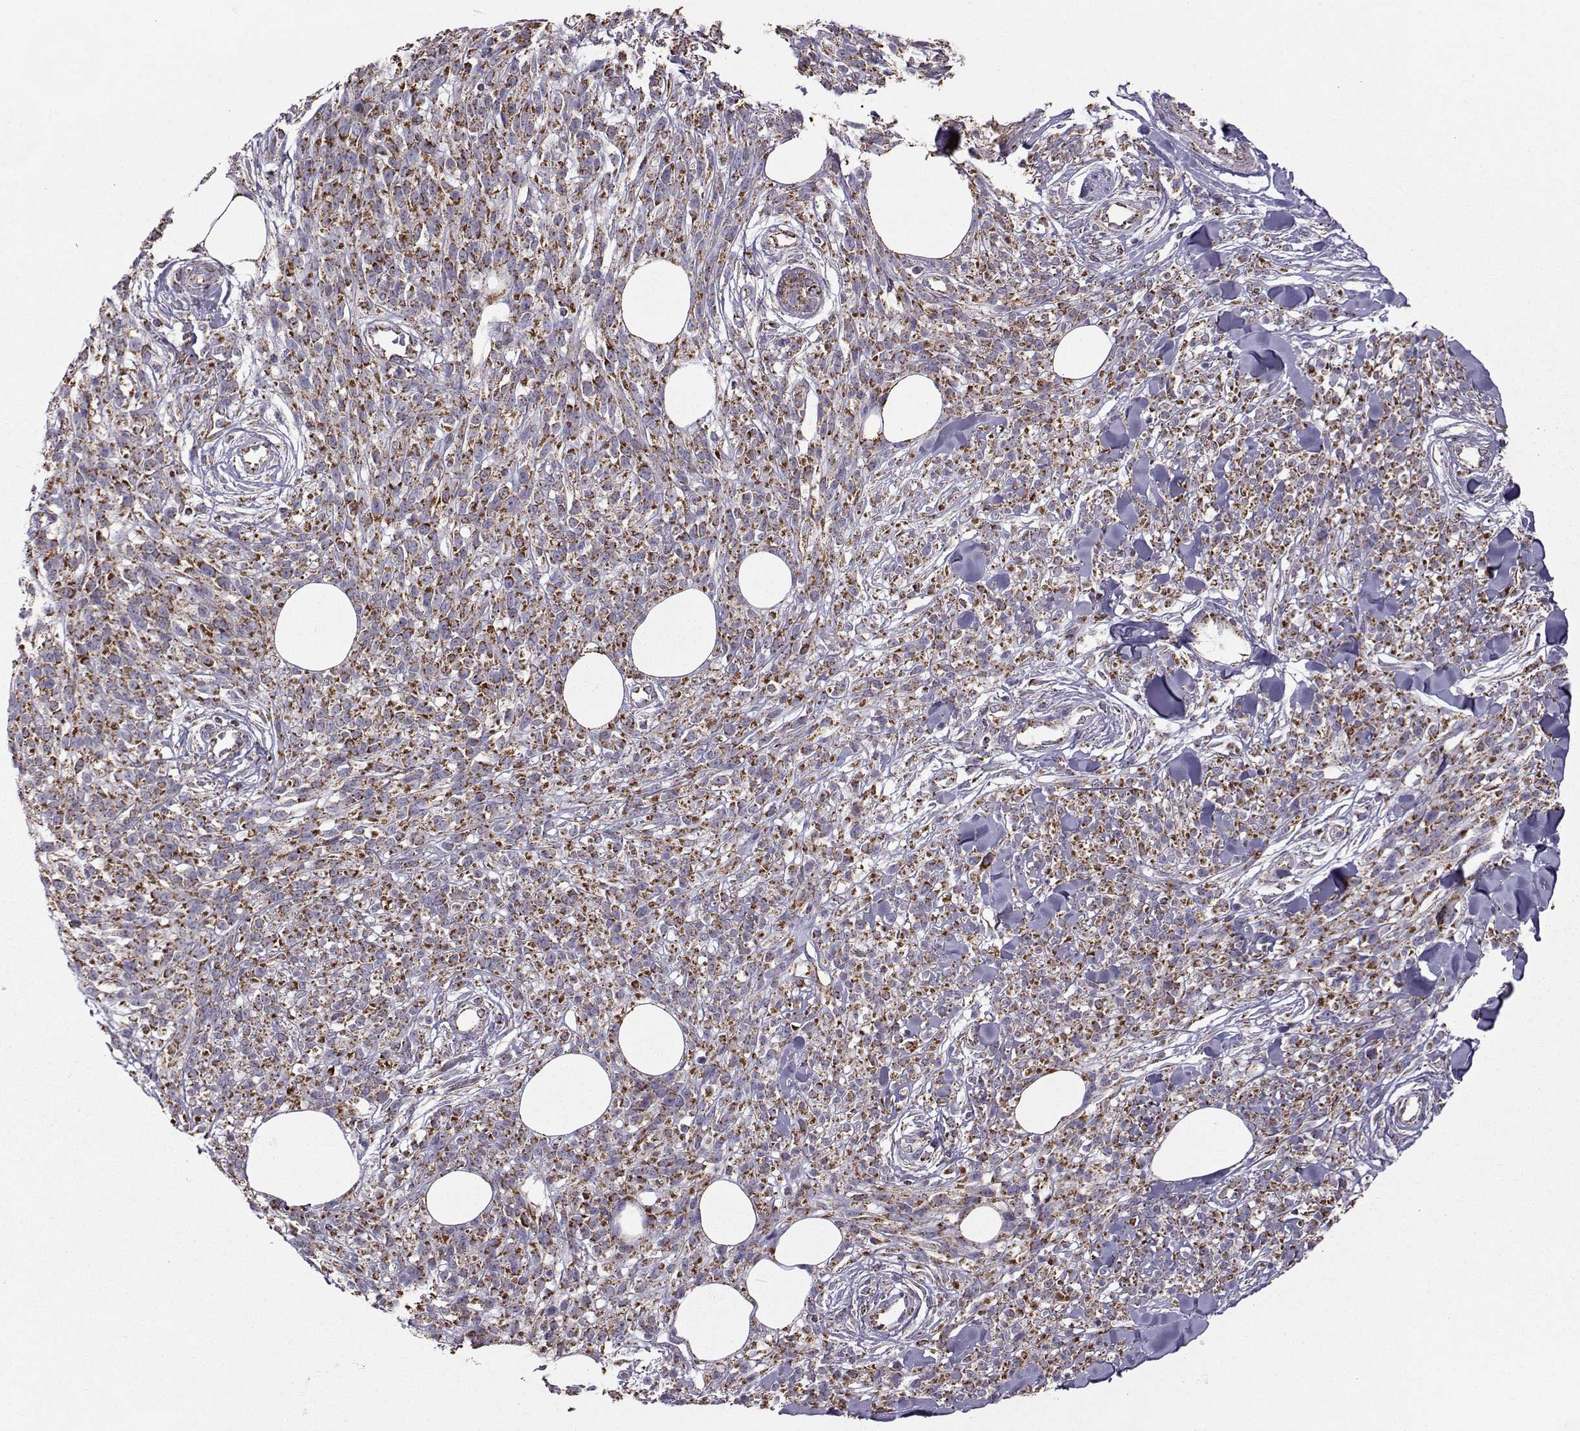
{"staining": {"intensity": "strong", "quantity": ">75%", "location": "cytoplasmic/membranous"}, "tissue": "melanoma", "cell_type": "Tumor cells", "image_type": "cancer", "snomed": [{"axis": "morphology", "description": "Malignant melanoma, NOS"}, {"axis": "topography", "description": "Skin"}, {"axis": "topography", "description": "Skin of trunk"}], "caption": "An immunohistochemistry histopathology image of neoplastic tissue is shown. Protein staining in brown shows strong cytoplasmic/membranous positivity in melanoma within tumor cells.", "gene": "NECAB3", "patient": {"sex": "male", "age": 74}}